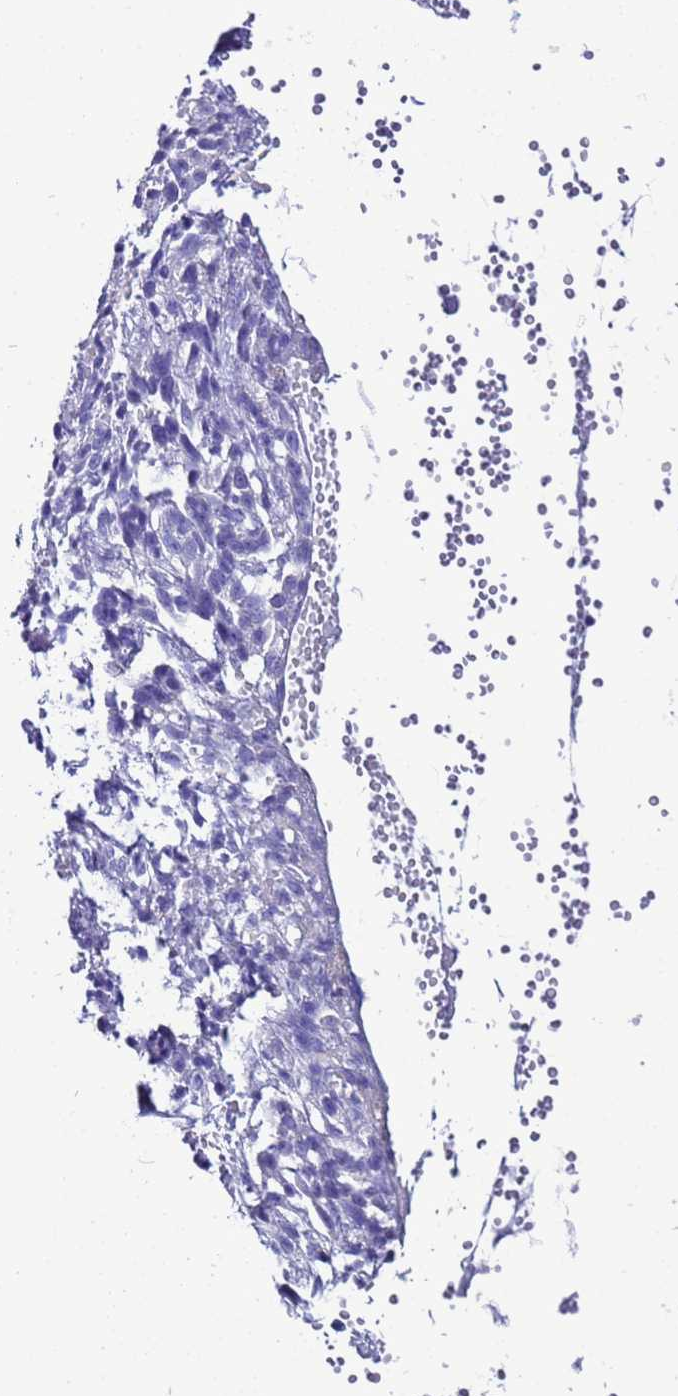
{"staining": {"intensity": "negative", "quantity": "none", "location": "none"}, "tissue": "adipose tissue", "cell_type": "Adipocytes", "image_type": "normal", "snomed": [{"axis": "morphology", "description": "Normal tissue, NOS"}, {"axis": "morphology", "description": "Basal cell carcinoma"}, {"axis": "topography", "description": "Cartilage tissue"}, {"axis": "topography", "description": "Nasopharynx"}, {"axis": "topography", "description": "Oral tissue"}], "caption": "An immunohistochemistry photomicrograph of normal adipose tissue is shown. There is no staining in adipocytes of adipose tissue.", "gene": "BEST2", "patient": {"sex": "female", "age": 77}}